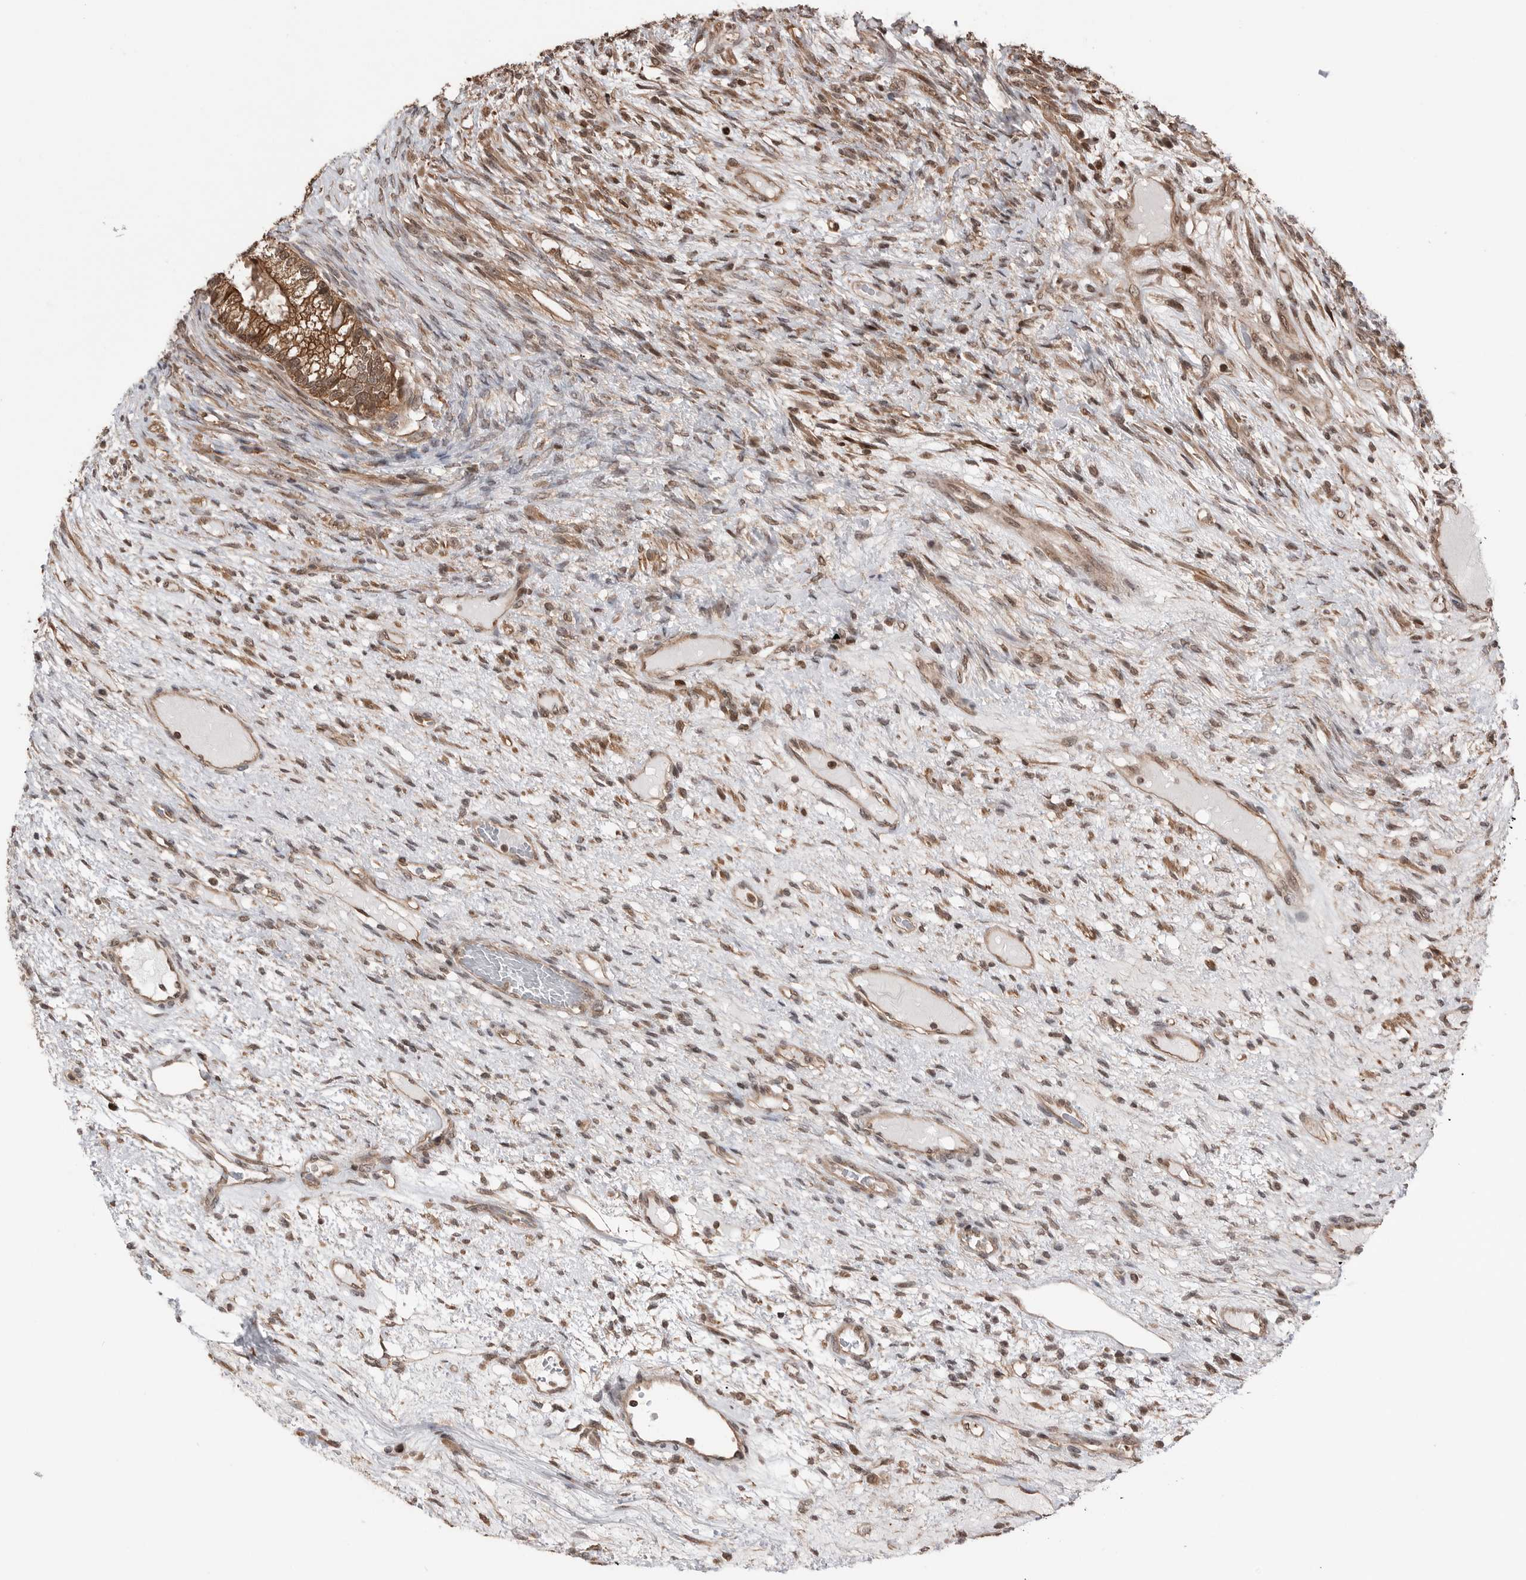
{"staining": {"intensity": "moderate", "quantity": ">75%", "location": "cytoplasmic/membranous"}, "tissue": "testis cancer", "cell_type": "Tumor cells", "image_type": "cancer", "snomed": [{"axis": "morphology", "description": "Seminoma, NOS"}, {"axis": "morphology", "description": "Carcinoma, Embryonal, NOS"}, {"axis": "topography", "description": "Testis"}], "caption": "Human embryonal carcinoma (testis) stained with a protein marker reveals moderate staining in tumor cells.", "gene": "PEAK1", "patient": {"sex": "male", "age": 28}}